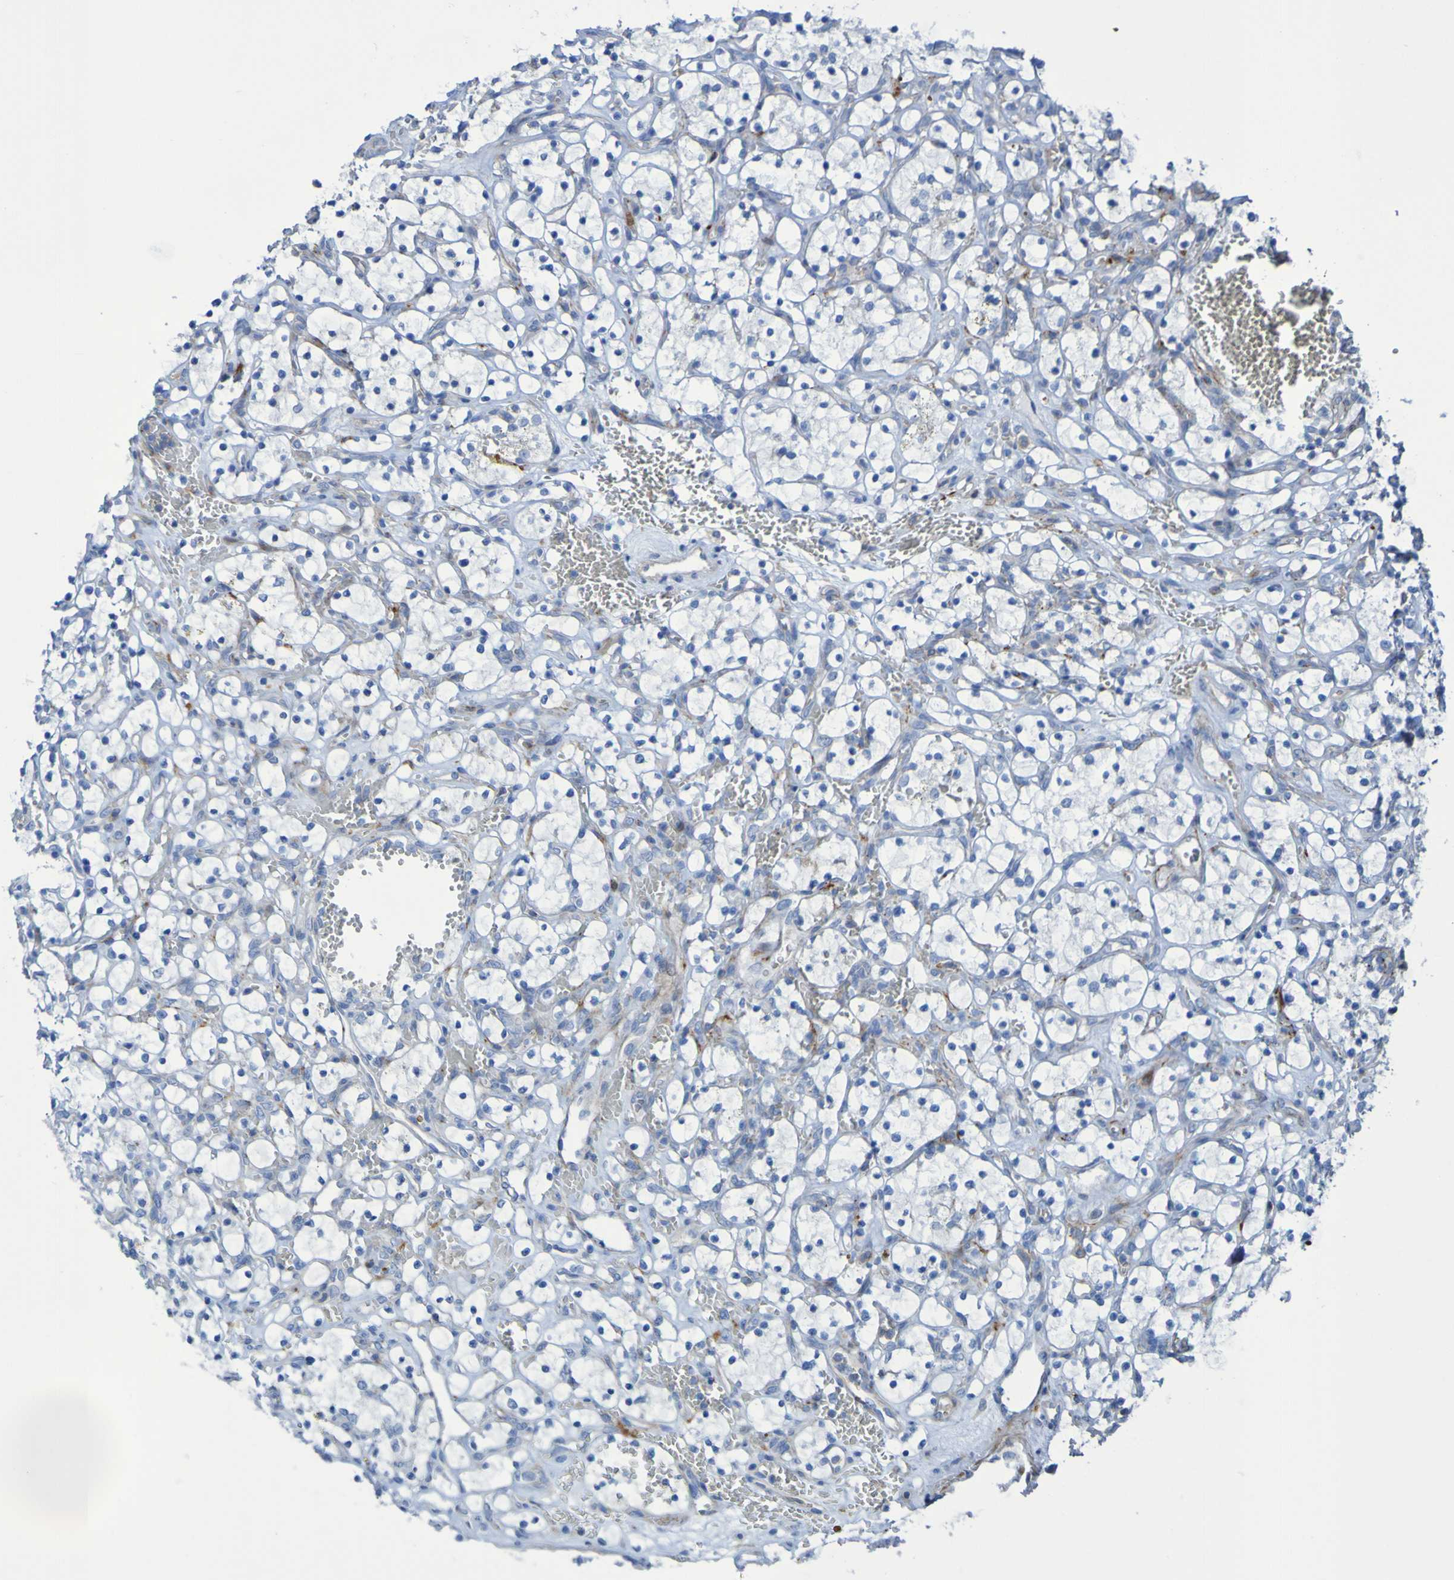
{"staining": {"intensity": "negative", "quantity": "none", "location": "none"}, "tissue": "renal cancer", "cell_type": "Tumor cells", "image_type": "cancer", "snomed": [{"axis": "morphology", "description": "Adenocarcinoma, NOS"}, {"axis": "topography", "description": "Kidney"}], "caption": "IHC image of neoplastic tissue: human renal cancer (adenocarcinoma) stained with DAB displays no significant protein staining in tumor cells.", "gene": "RNF182", "patient": {"sex": "female", "age": 69}}